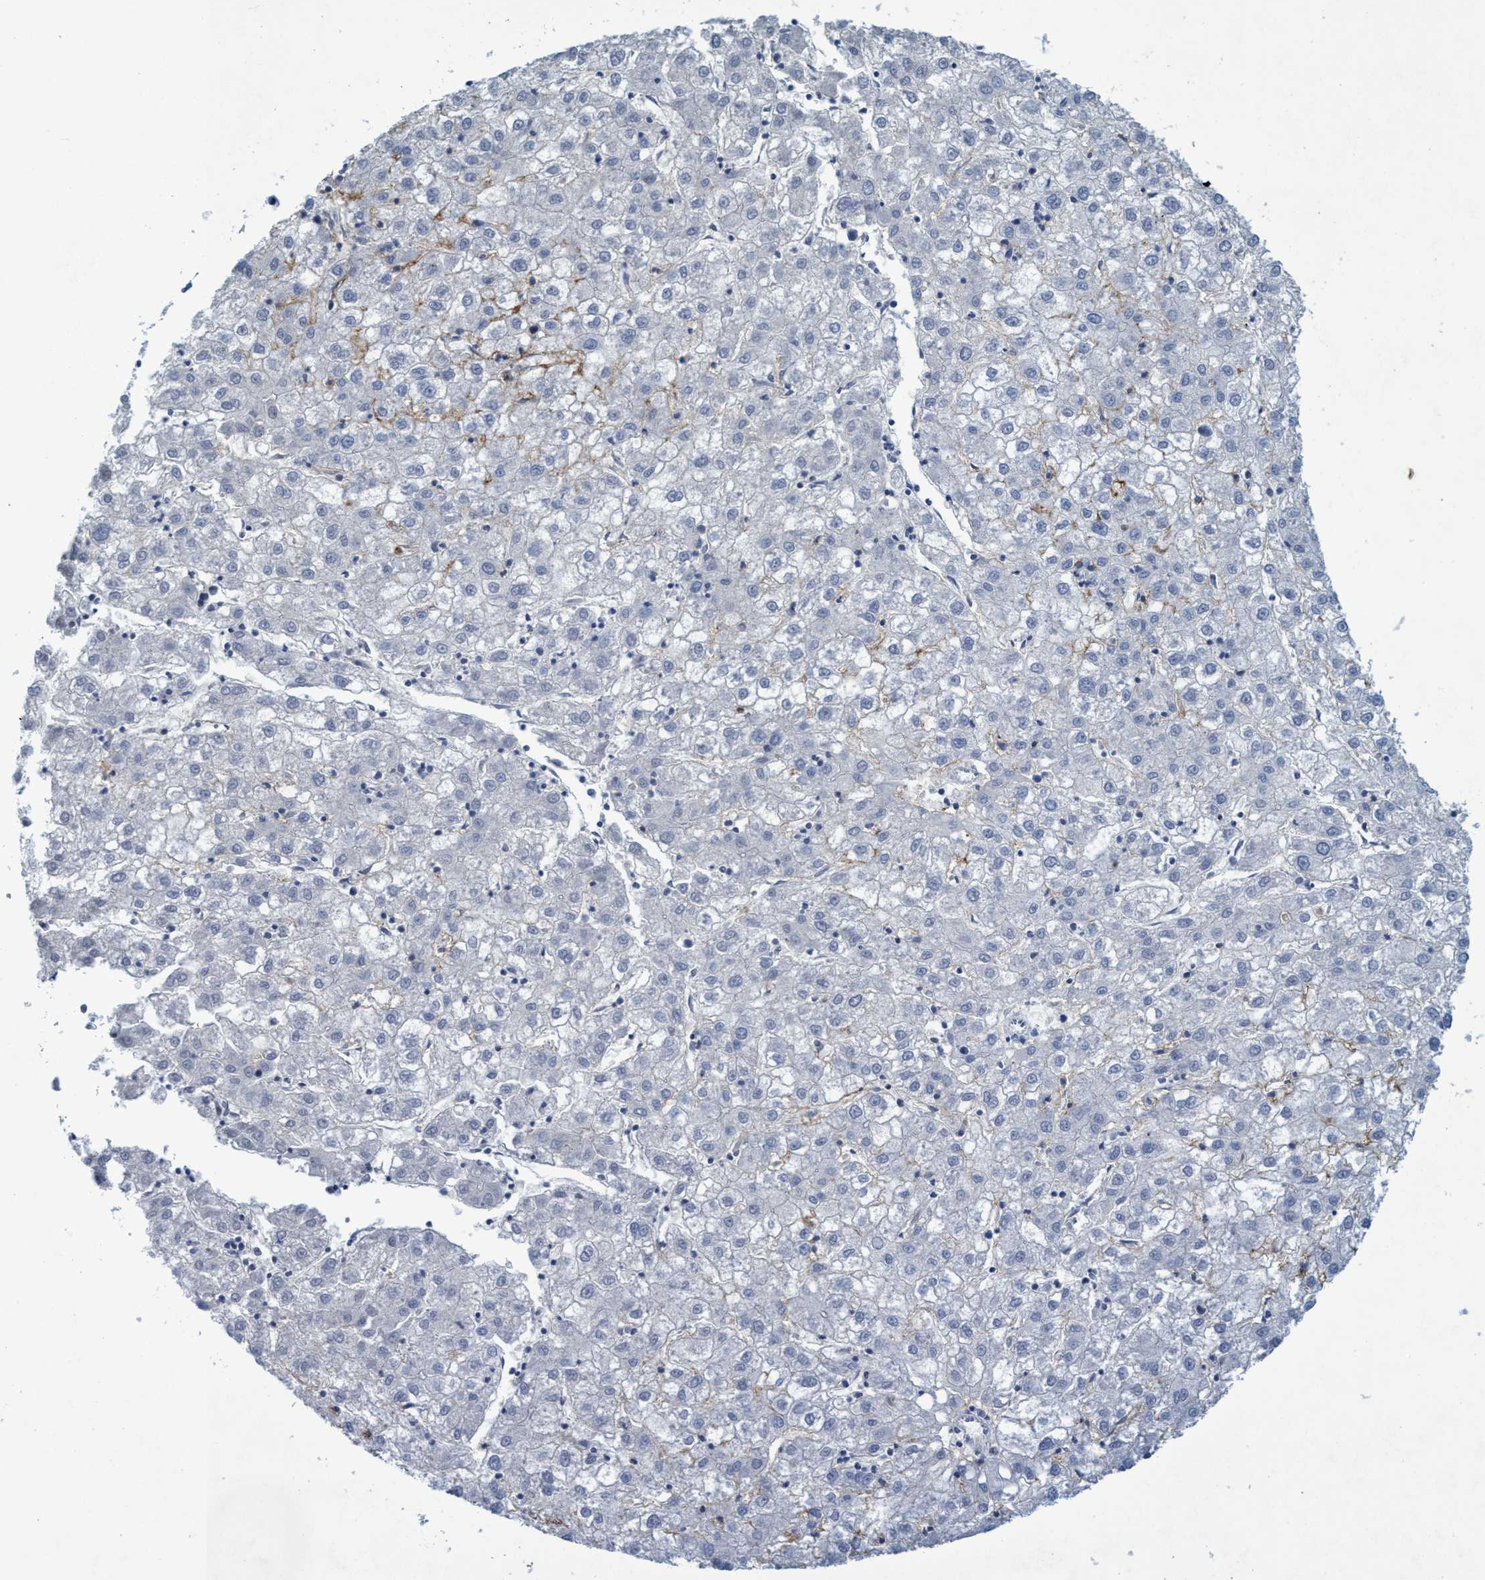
{"staining": {"intensity": "negative", "quantity": "none", "location": "none"}, "tissue": "liver cancer", "cell_type": "Tumor cells", "image_type": "cancer", "snomed": [{"axis": "morphology", "description": "Carcinoma, Hepatocellular, NOS"}, {"axis": "topography", "description": "Liver"}], "caption": "The IHC photomicrograph has no significant staining in tumor cells of hepatocellular carcinoma (liver) tissue.", "gene": "SLC43A2", "patient": {"sex": "male", "age": 72}}